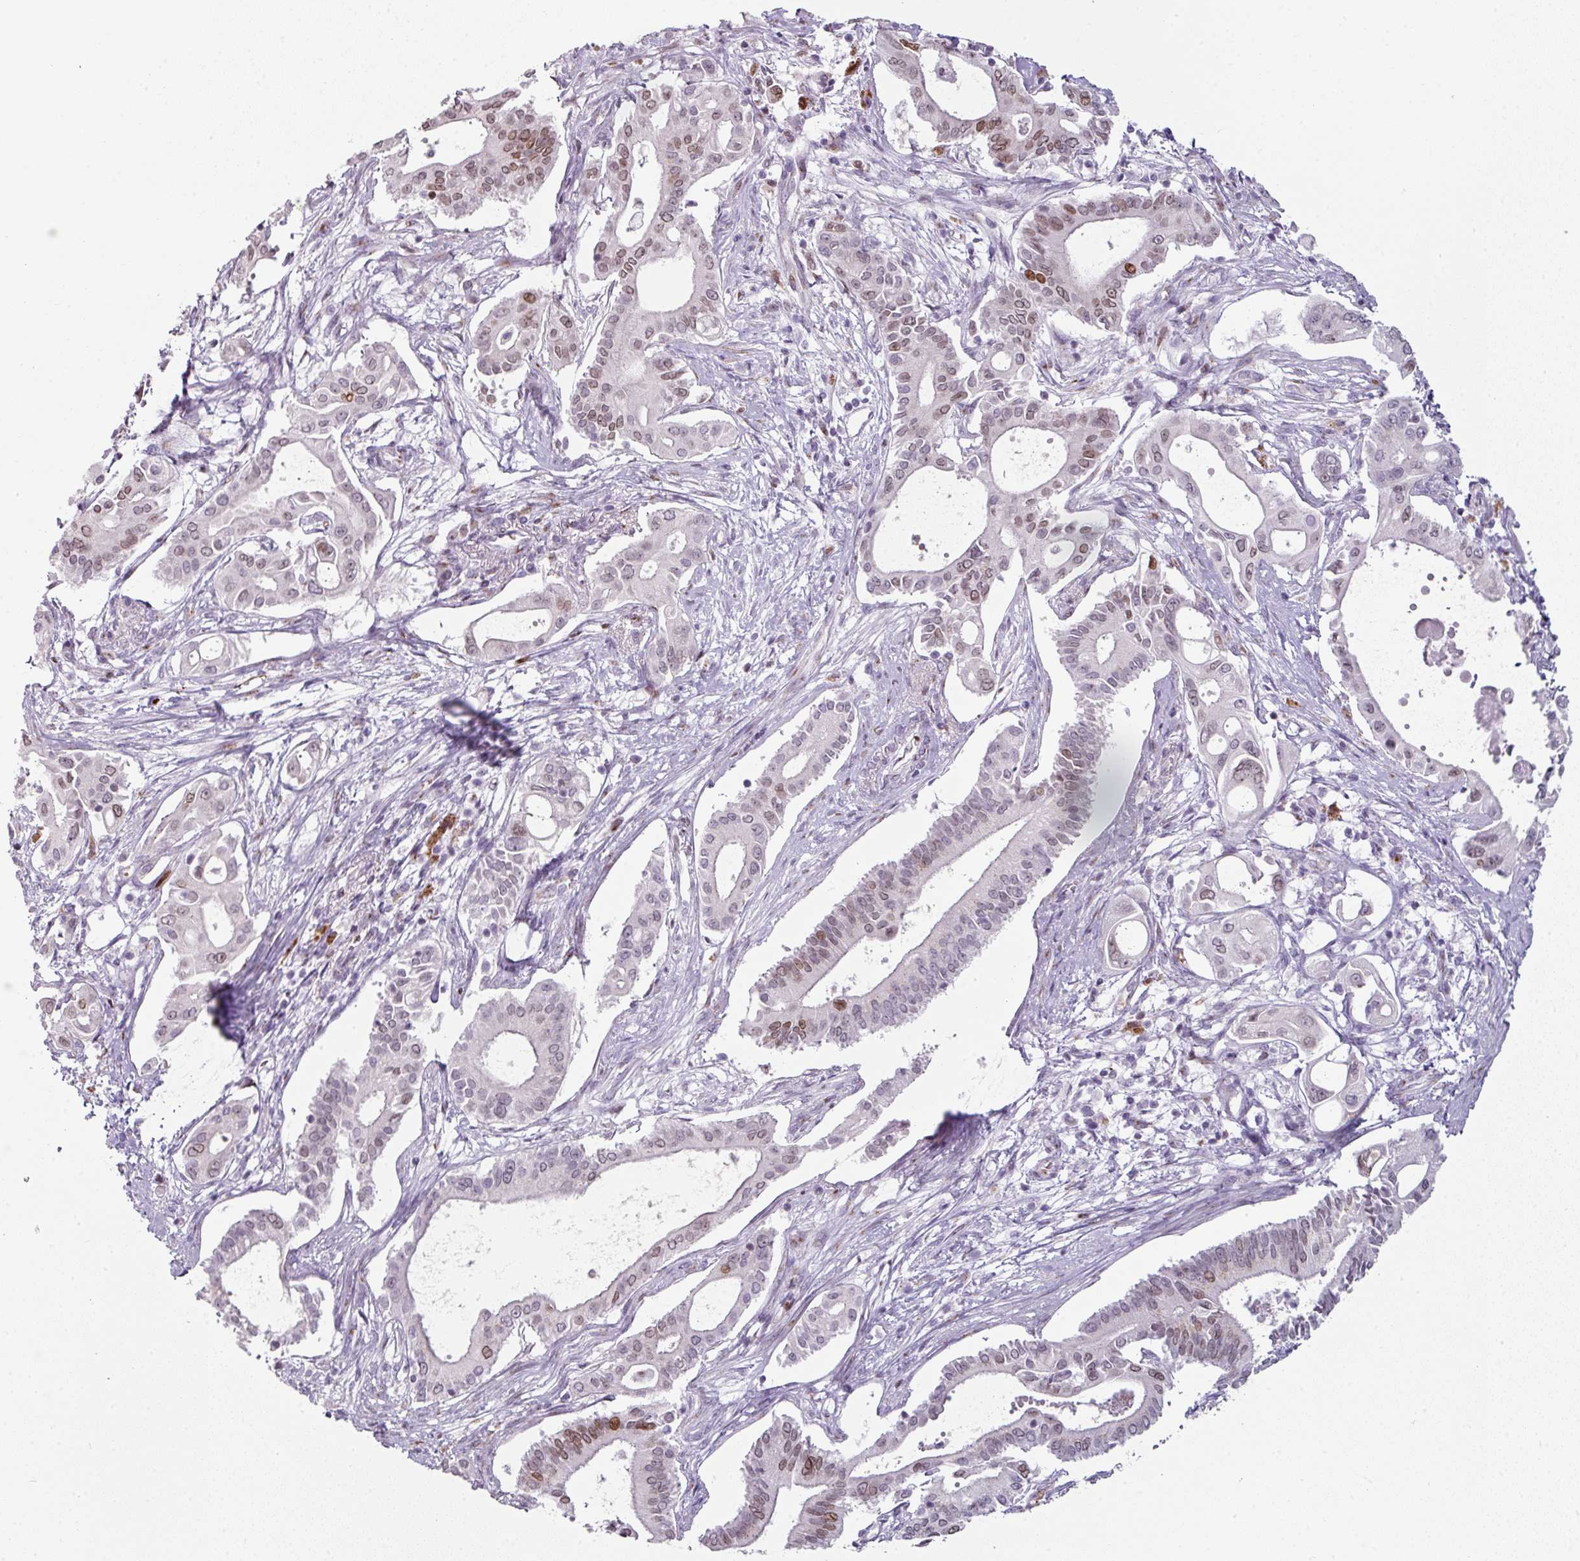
{"staining": {"intensity": "moderate", "quantity": "<25%", "location": "nuclear"}, "tissue": "pancreatic cancer", "cell_type": "Tumor cells", "image_type": "cancer", "snomed": [{"axis": "morphology", "description": "Adenocarcinoma, NOS"}, {"axis": "topography", "description": "Pancreas"}], "caption": "Adenocarcinoma (pancreatic) tissue demonstrates moderate nuclear positivity in about <25% of tumor cells, visualized by immunohistochemistry.", "gene": "SYT8", "patient": {"sex": "female", "age": 68}}